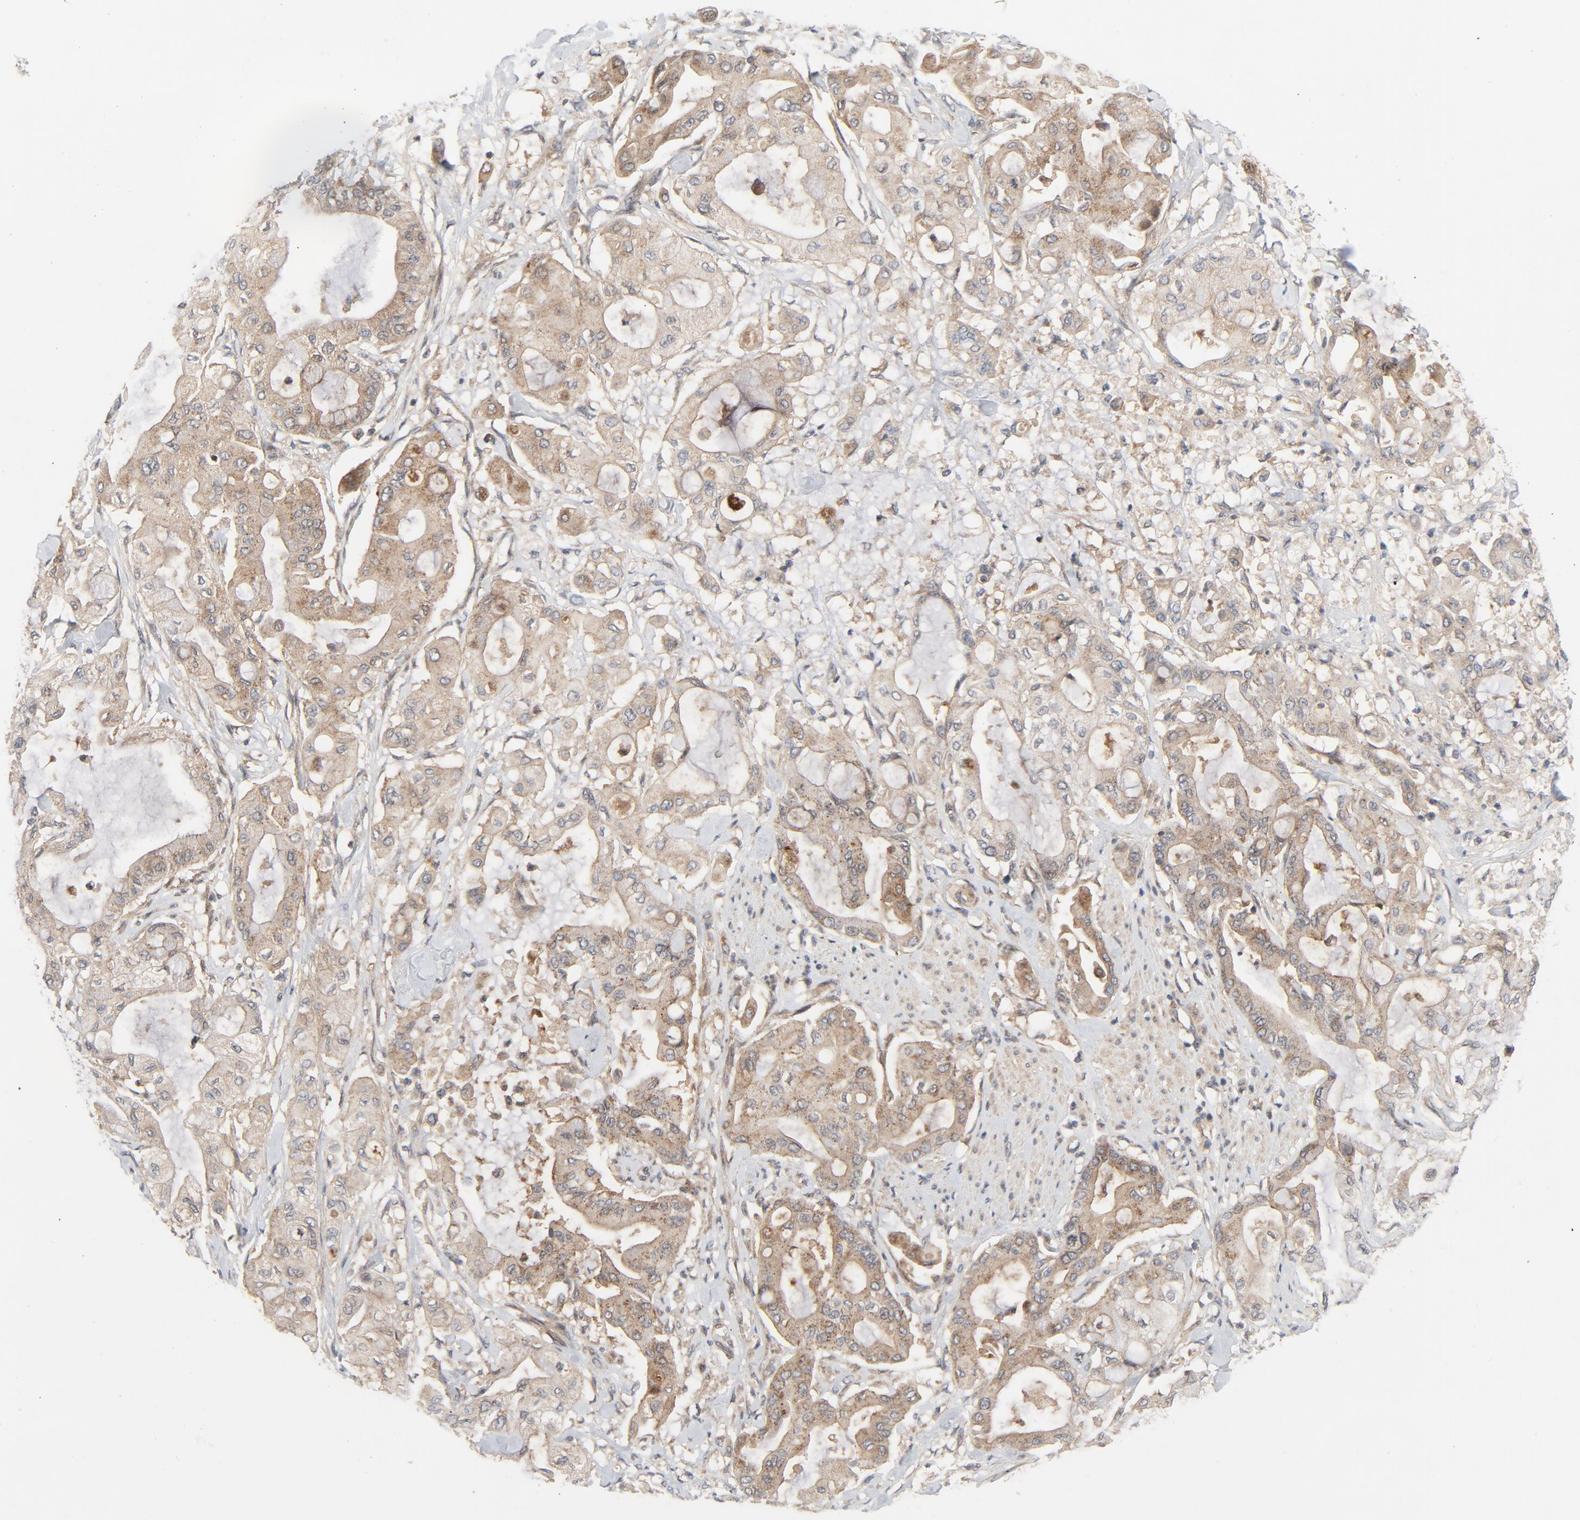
{"staining": {"intensity": "moderate", "quantity": ">75%", "location": "cytoplasmic/membranous"}, "tissue": "pancreatic cancer", "cell_type": "Tumor cells", "image_type": "cancer", "snomed": [{"axis": "morphology", "description": "Adenocarcinoma, NOS"}, {"axis": "morphology", "description": "Adenocarcinoma, metastatic, NOS"}, {"axis": "topography", "description": "Lymph node"}, {"axis": "topography", "description": "Pancreas"}, {"axis": "topography", "description": "Duodenum"}], "caption": "Immunohistochemistry micrograph of human pancreatic cancer (adenocarcinoma) stained for a protein (brown), which reveals medium levels of moderate cytoplasmic/membranous positivity in approximately >75% of tumor cells.", "gene": "TSG101", "patient": {"sex": "female", "age": 64}}